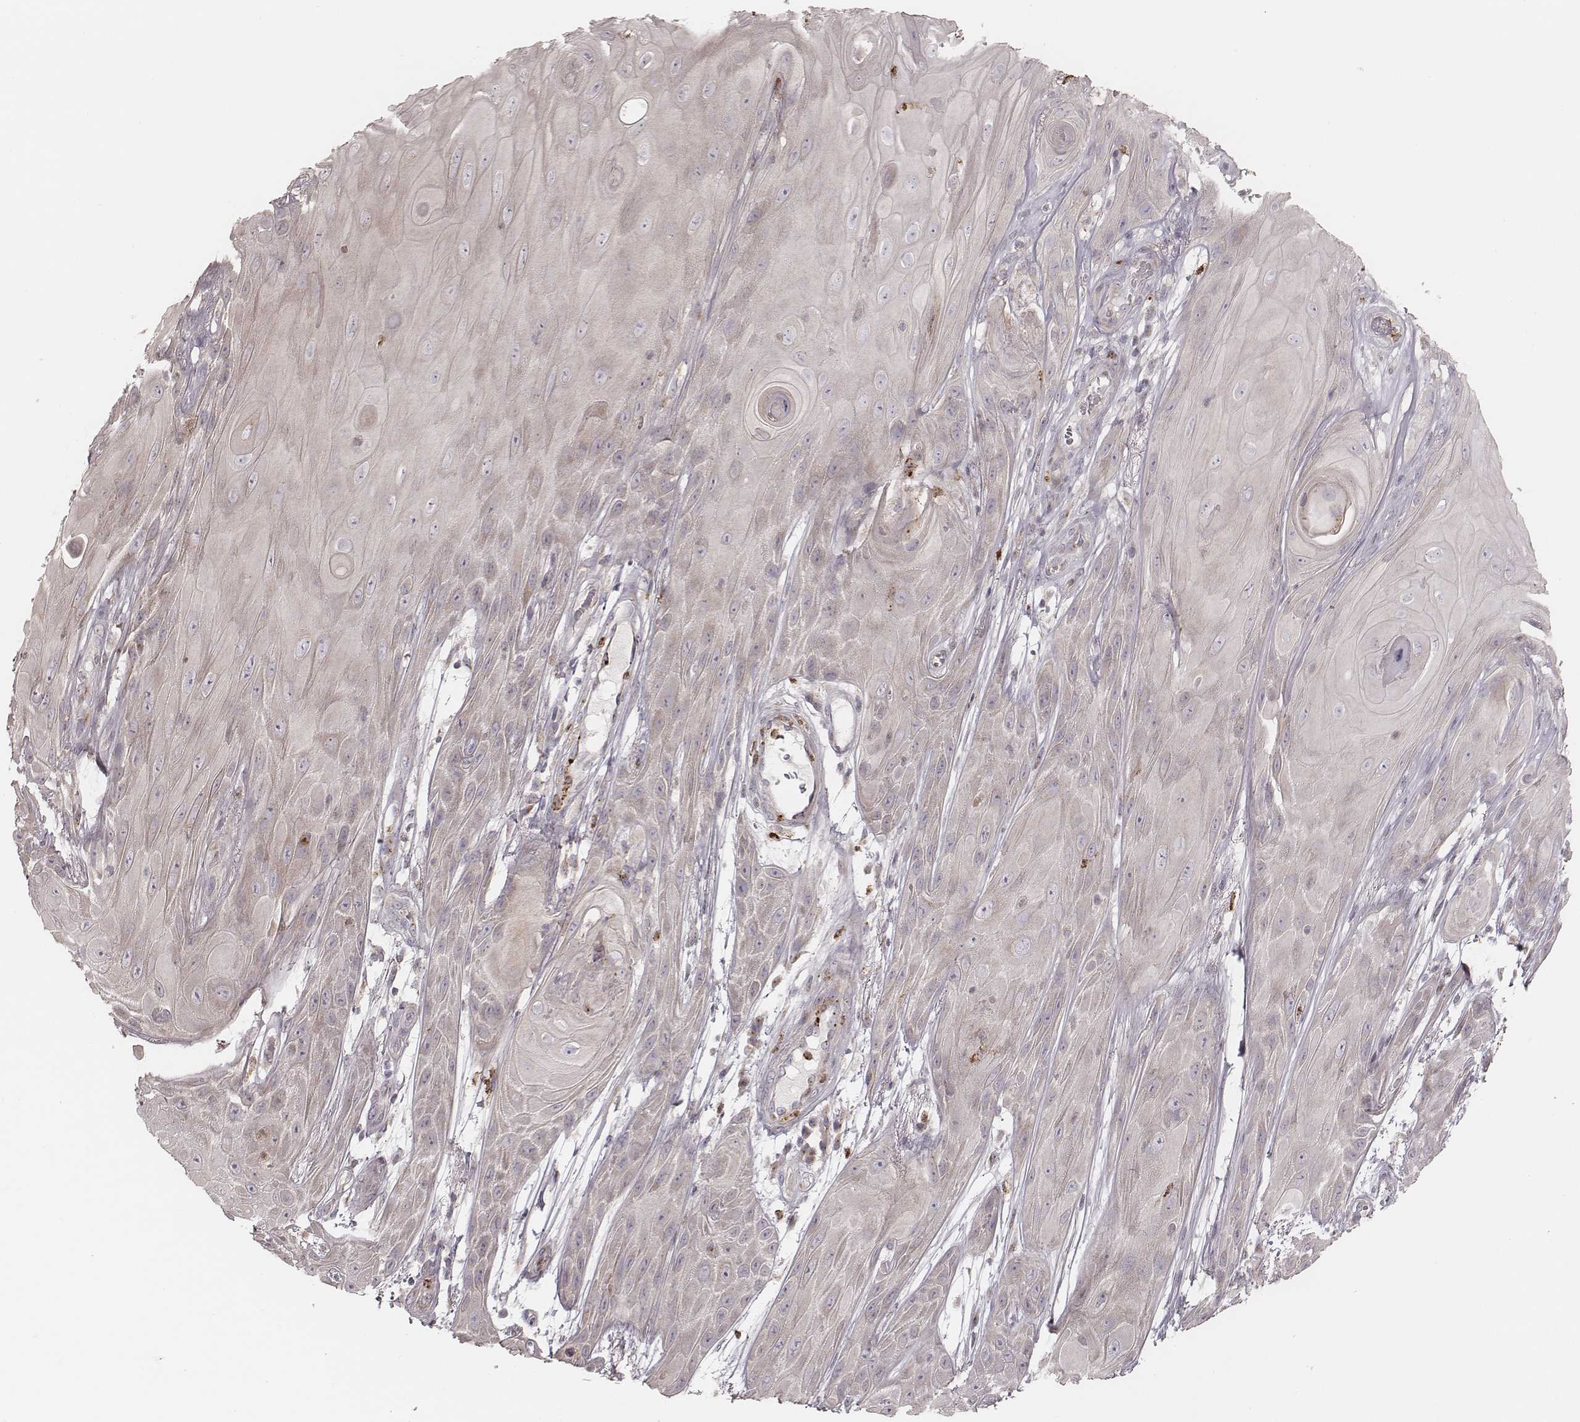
{"staining": {"intensity": "negative", "quantity": "none", "location": "none"}, "tissue": "skin cancer", "cell_type": "Tumor cells", "image_type": "cancer", "snomed": [{"axis": "morphology", "description": "Squamous cell carcinoma, NOS"}, {"axis": "topography", "description": "Skin"}], "caption": "Immunohistochemical staining of skin cancer displays no significant positivity in tumor cells. (Immunohistochemistry, brightfield microscopy, high magnification).", "gene": "ABCA7", "patient": {"sex": "male", "age": 62}}